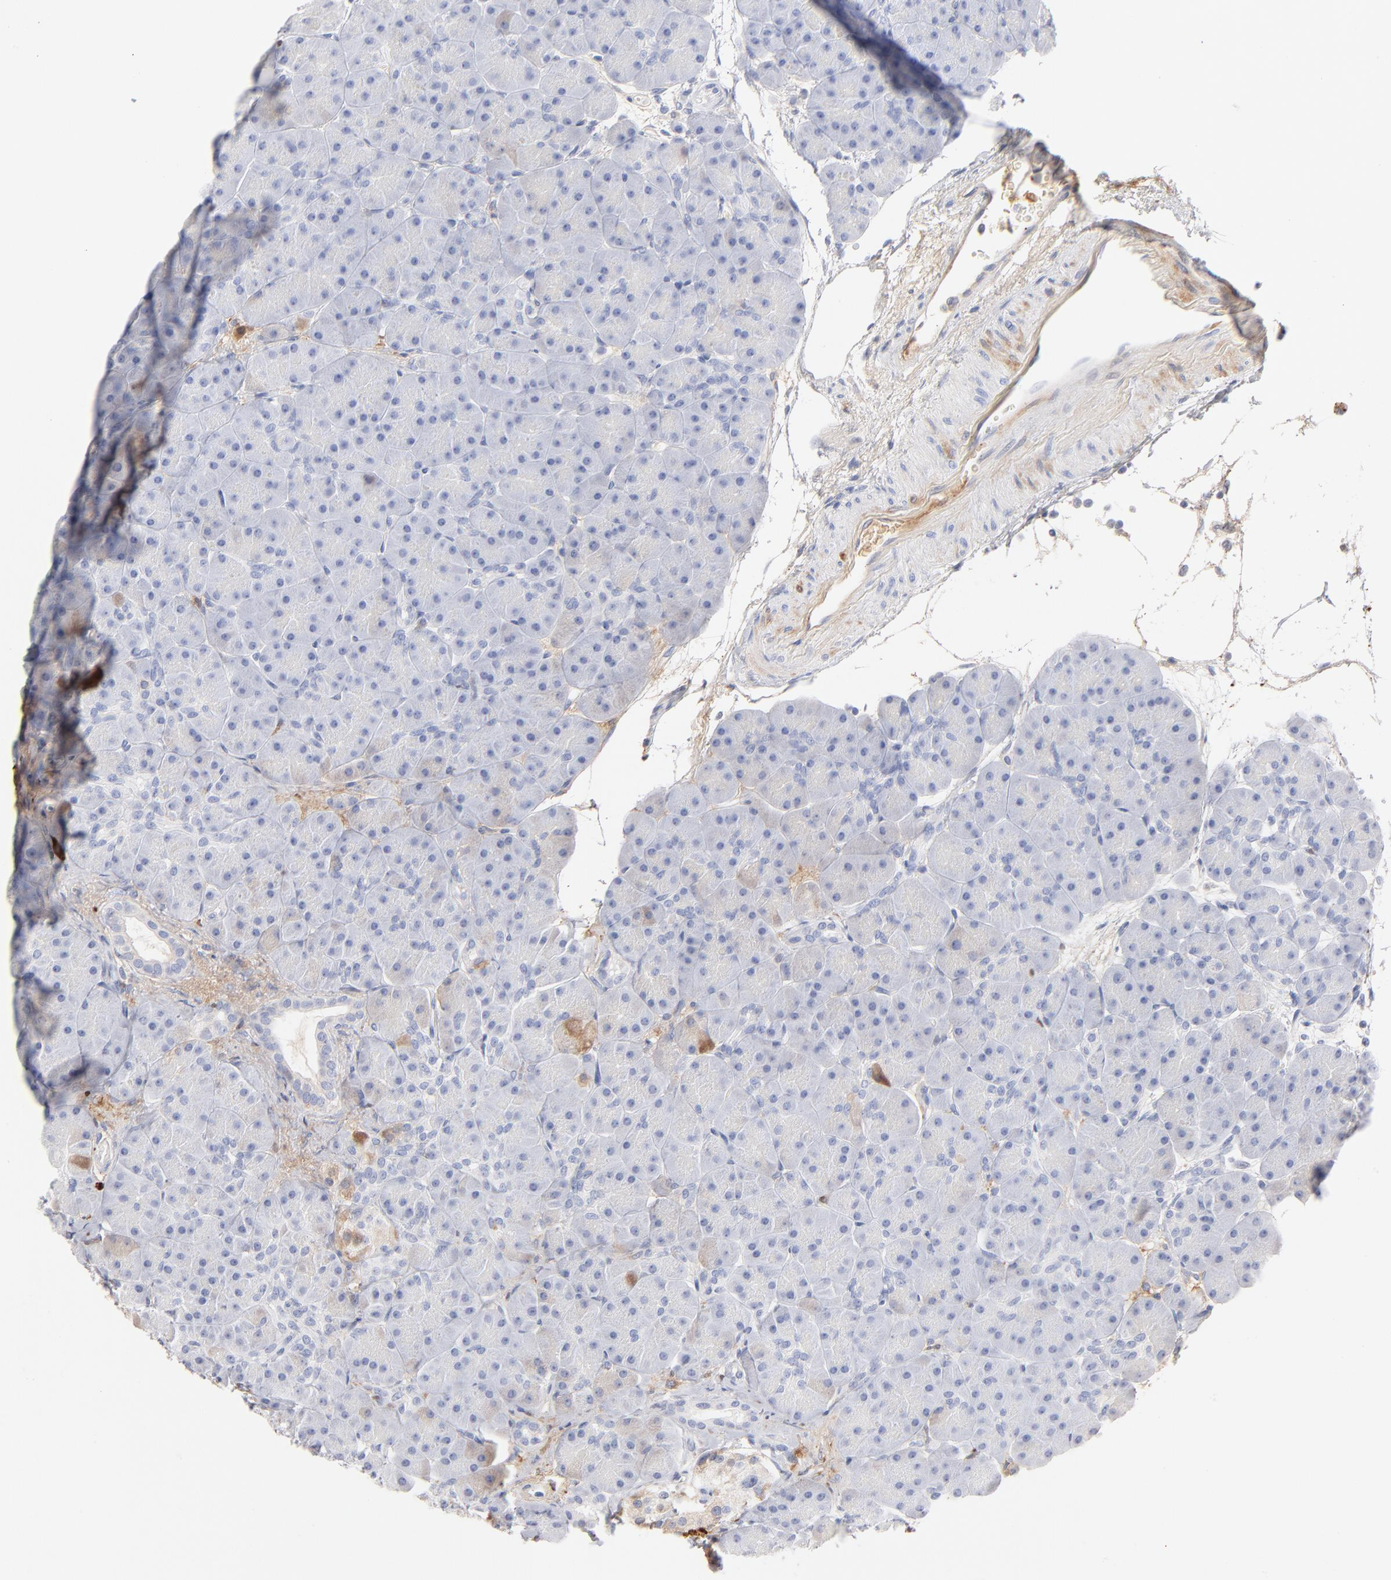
{"staining": {"intensity": "negative", "quantity": "none", "location": "none"}, "tissue": "pancreas", "cell_type": "Exocrine glandular cells", "image_type": "normal", "snomed": [{"axis": "morphology", "description": "Normal tissue, NOS"}, {"axis": "topography", "description": "Pancreas"}], "caption": "The IHC histopathology image has no significant expression in exocrine glandular cells of pancreas.", "gene": "APOH", "patient": {"sex": "male", "age": 66}}